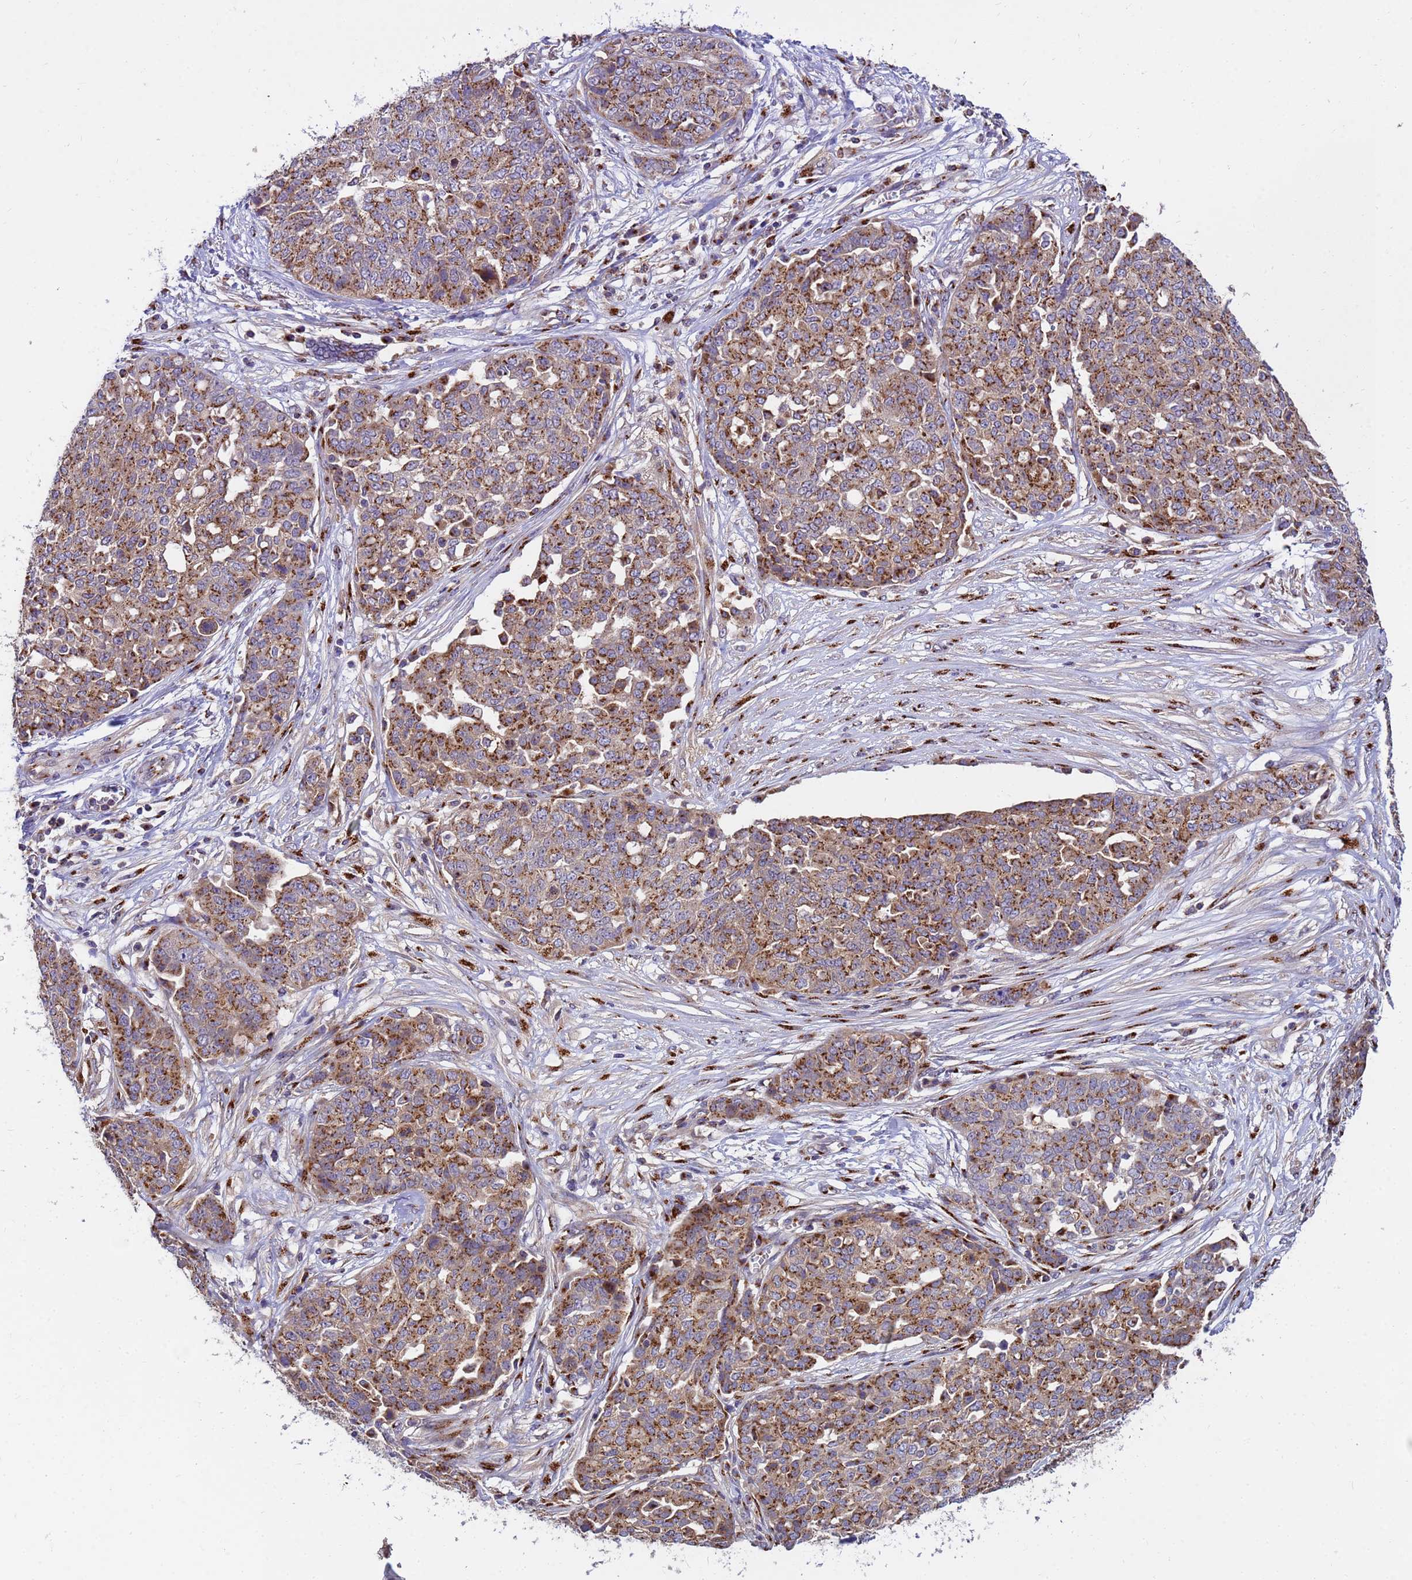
{"staining": {"intensity": "moderate", "quantity": ">75%", "location": "cytoplasmic/membranous"}, "tissue": "ovarian cancer", "cell_type": "Tumor cells", "image_type": "cancer", "snomed": [{"axis": "morphology", "description": "Cystadenocarcinoma, serous, NOS"}, {"axis": "topography", "description": "Soft tissue"}, {"axis": "topography", "description": "Ovary"}], "caption": "Protein expression by IHC reveals moderate cytoplasmic/membranous staining in approximately >75% of tumor cells in ovarian cancer.", "gene": "HPS3", "patient": {"sex": "female", "age": 57}}